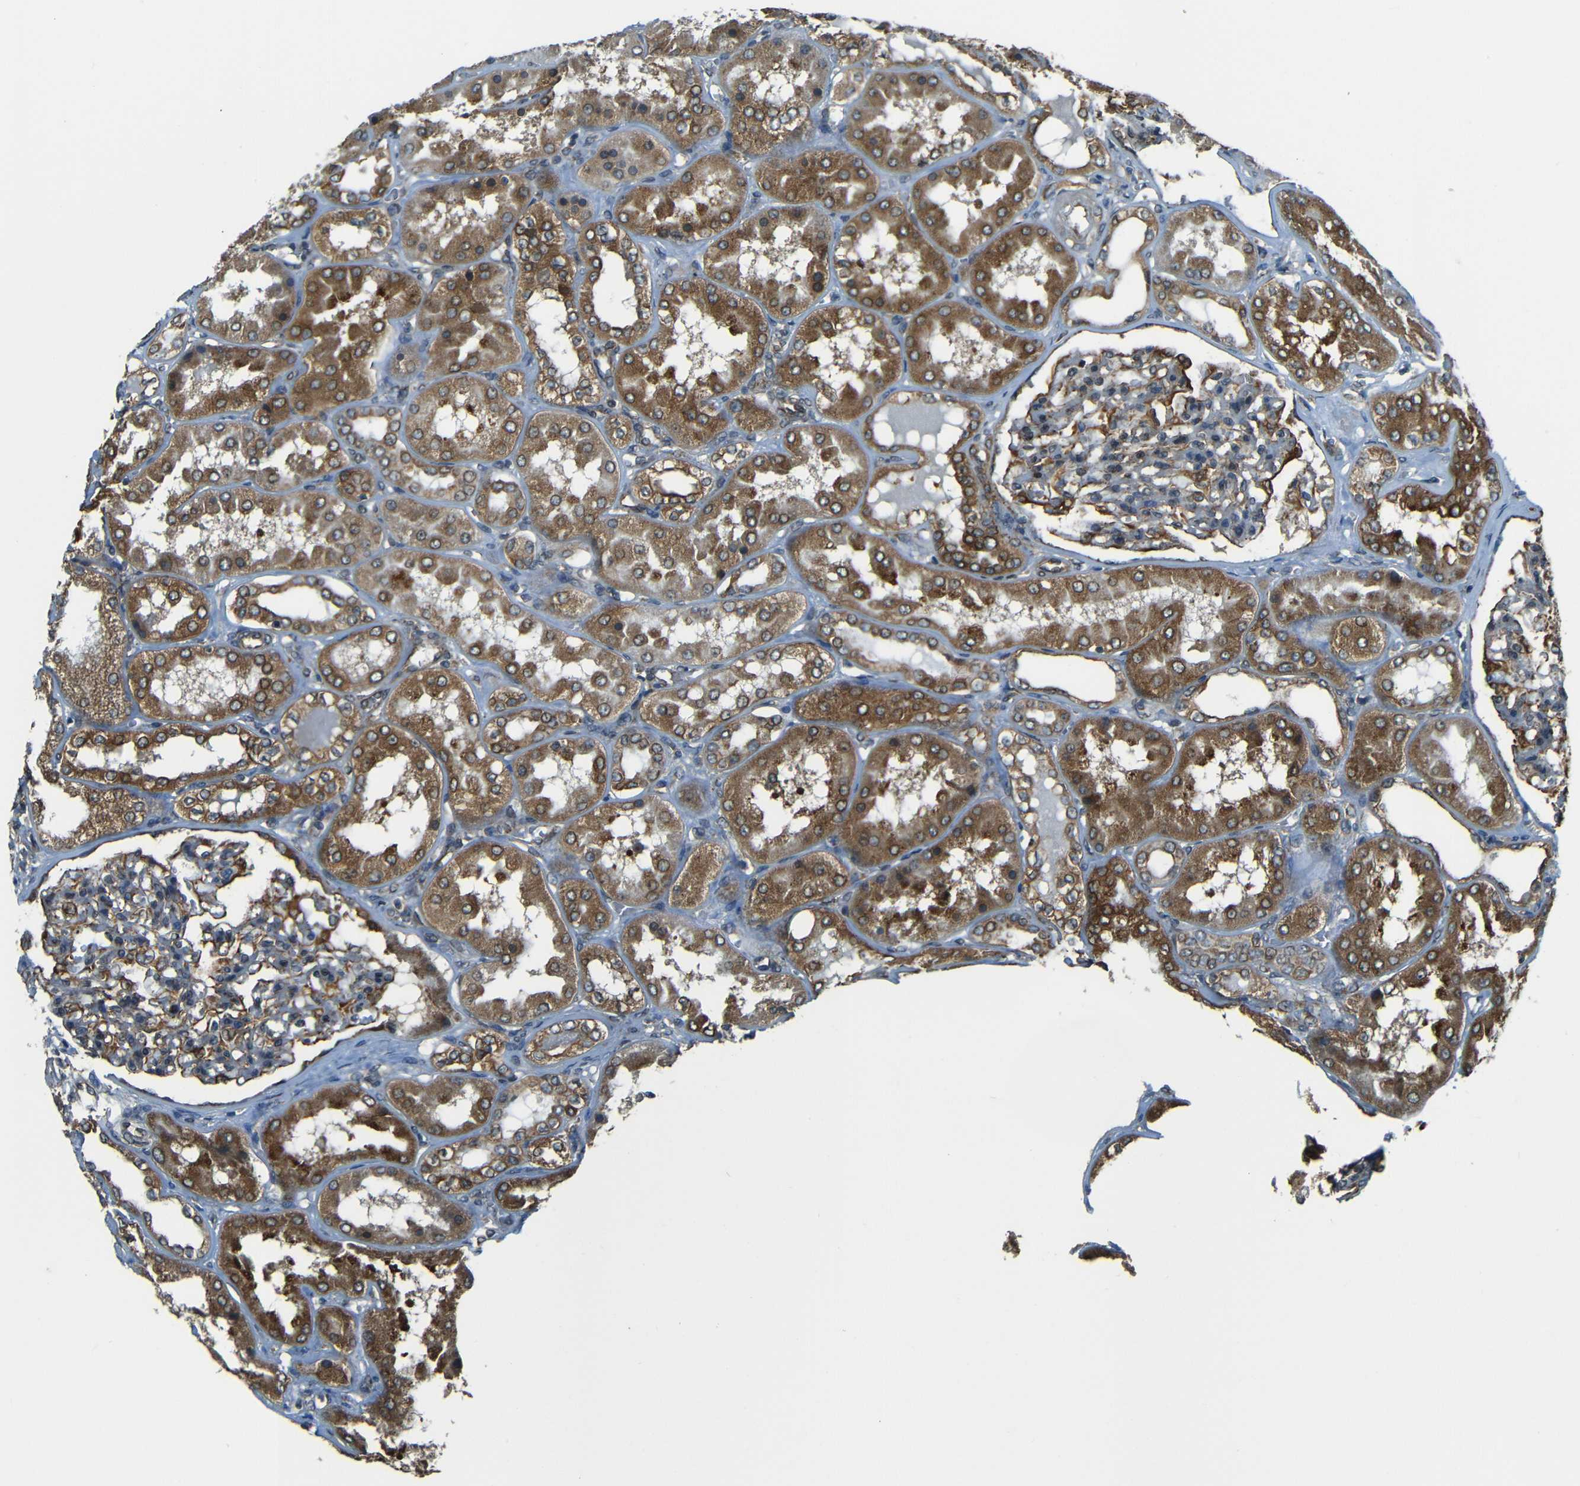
{"staining": {"intensity": "strong", "quantity": "25%-75%", "location": "cytoplasmic/membranous"}, "tissue": "kidney", "cell_type": "Cells in glomeruli", "image_type": "normal", "snomed": [{"axis": "morphology", "description": "Normal tissue, NOS"}, {"axis": "topography", "description": "Kidney"}], "caption": "Immunohistochemical staining of benign kidney displays strong cytoplasmic/membranous protein positivity in approximately 25%-75% of cells in glomeruli.", "gene": "VAPB", "patient": {"sex": "female", "age": 56}}